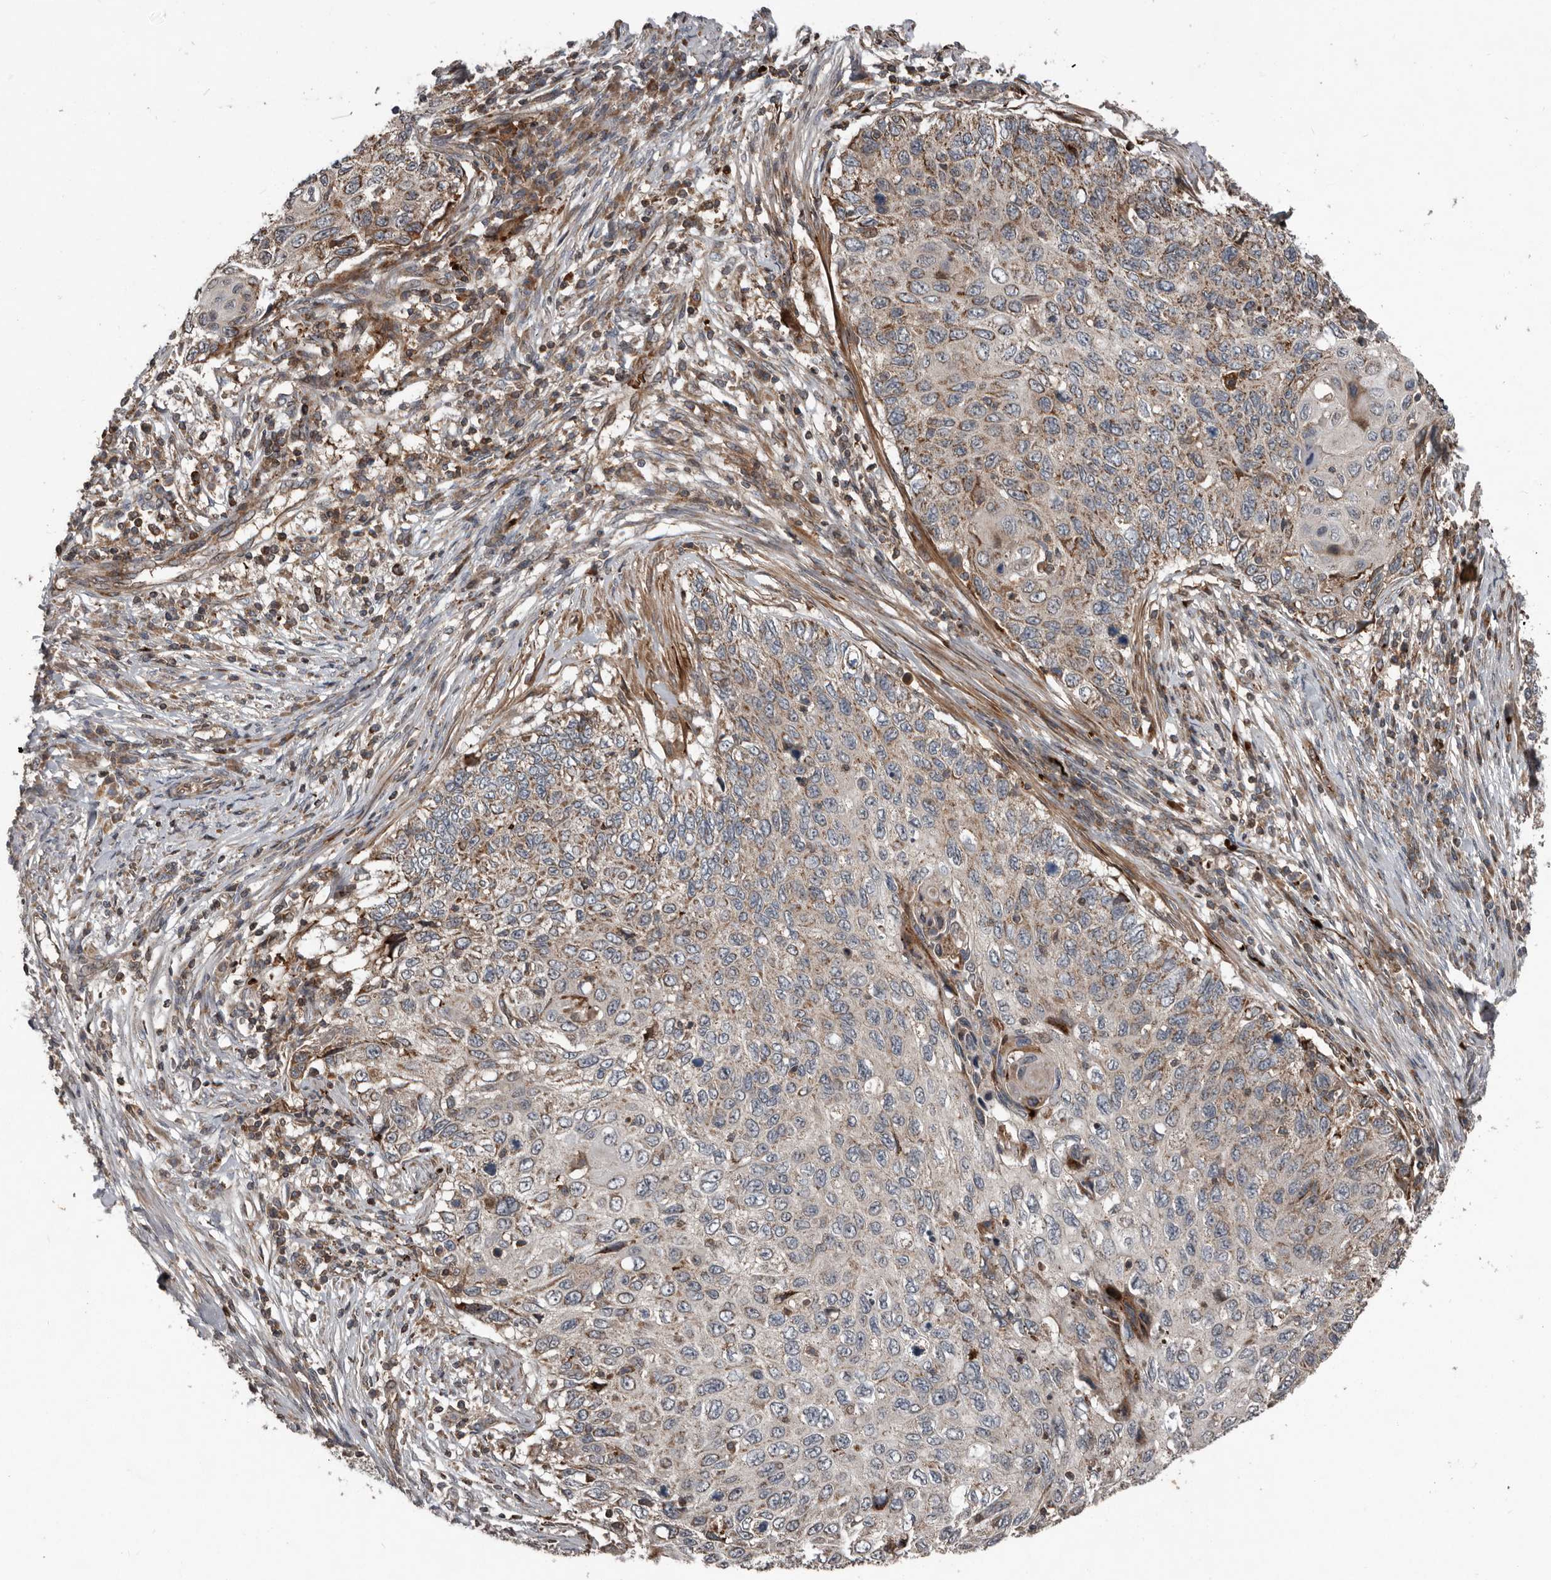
{"staining": {"intensity": "moderate", "quantity": "<25%", "location": "cytoplasmic/membranous"}, "tissue": "cervical cancer", "cell_type": "Tumor cells", "image_type": "cancer", "snomed": [{"axis": "morphology", "description": "Squamous cell carcinoma, NOS"}, {"axis": "topography", "description": "Cervix"}], "caption": "High-power microscopy captured an immunohistochemistry (IHC) photomicrograph of cervical squamous cell carcinoma, revealing moderate cytoplasmic/membranous expression in approximately <25% of tumor cells. (Stains: DAB in brown, nuclei in blue, Microscopy: brightfield microscopy at high magnification).", "gene": "FBXO31", "patient": {"sex": "female", "age": 70}}